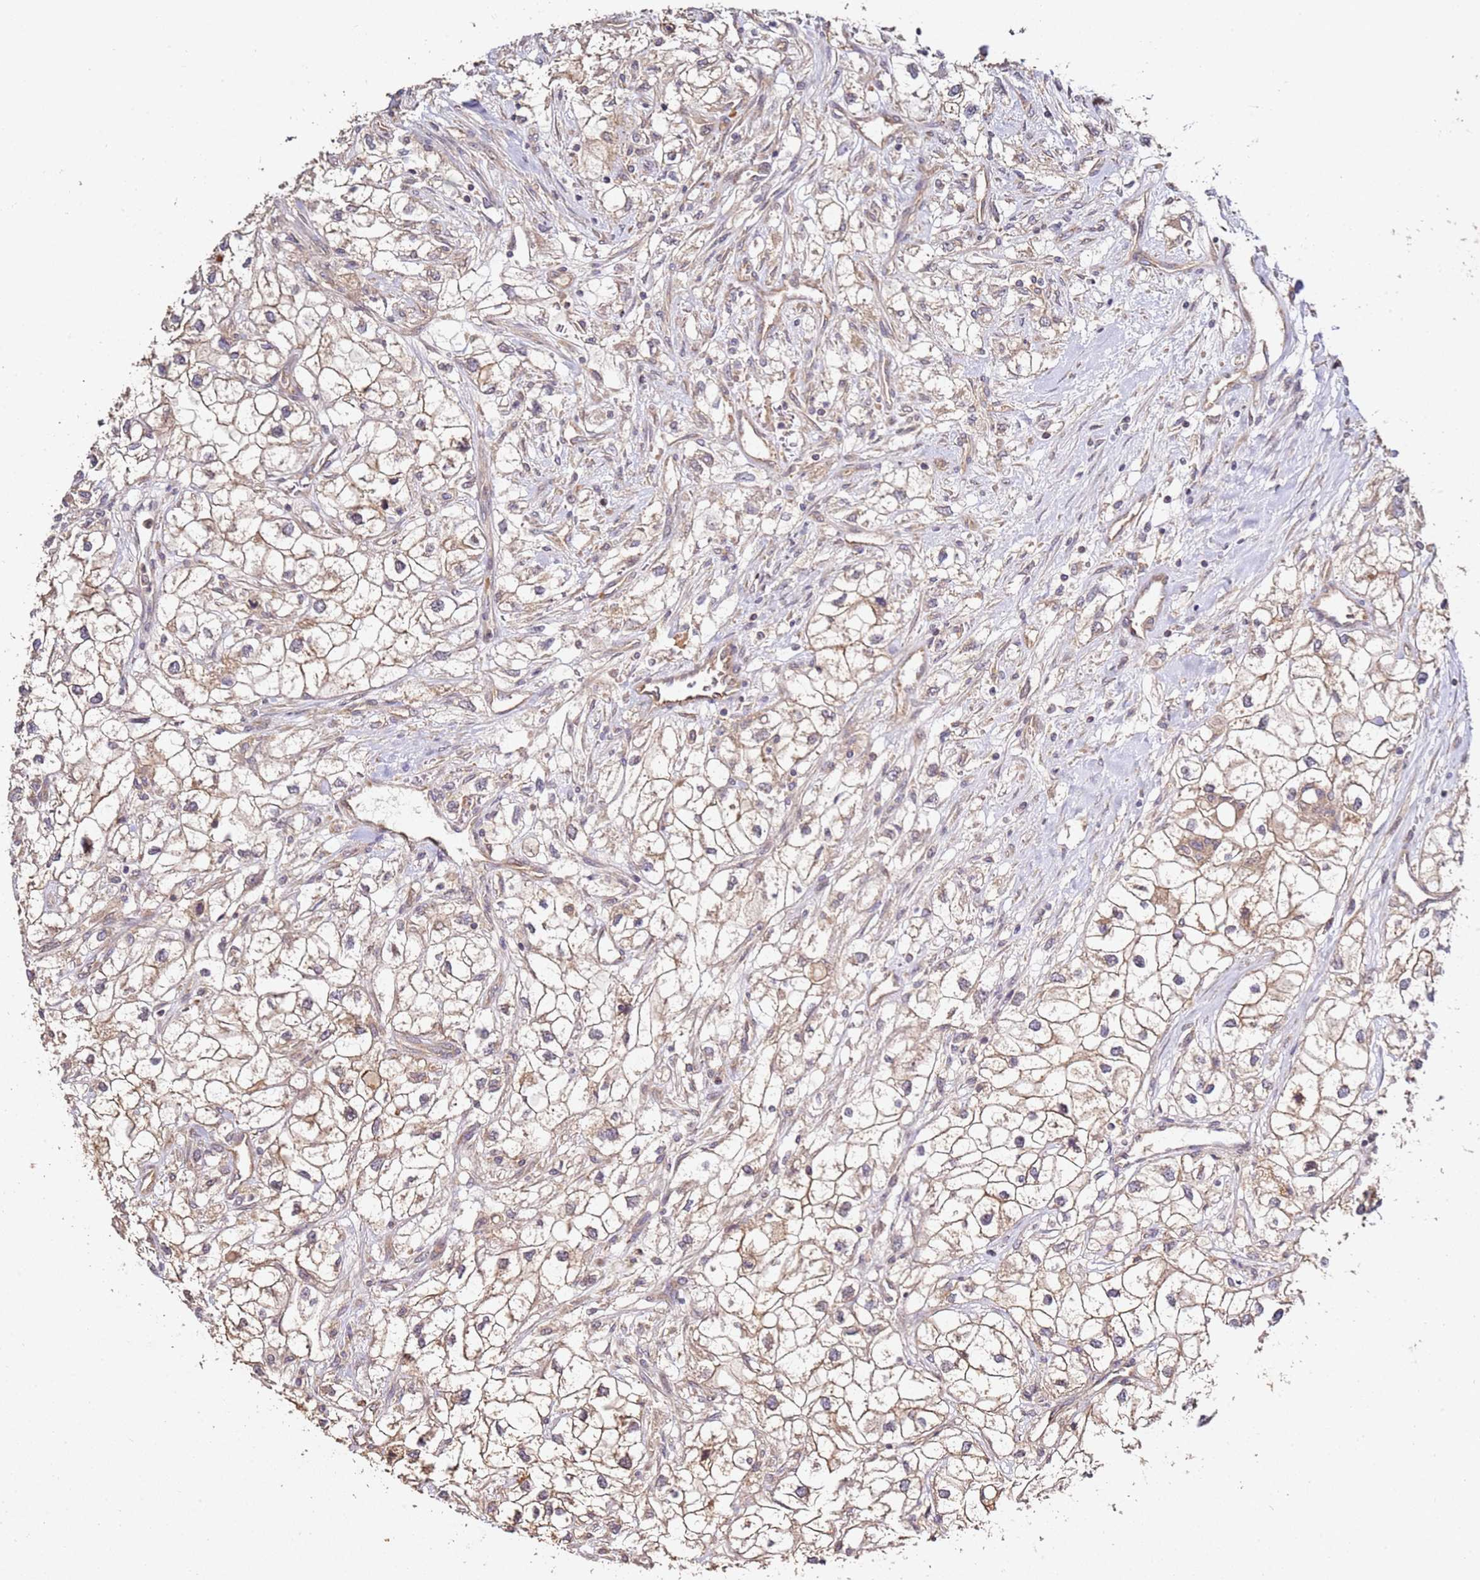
{"staining": {"intensity": "weak", "quantity": "25%-75%", "location": "cytoplasmic/membranous"}, "tissue": "renal cancer", "cell_type": "Tumor cells", "image_type": "cancer", "snomed": [{"axis": "morphology", "description": "Adenocarcinoma, NOS"}, {"axis": "topography", "description": "Kidney"}], "caption": "DAB (3,3'-diaminobenzidine) immunohistochemical staining of human adenocarcinoma (renal) displays weak cytoplasmic/membranous protein positivity in about 25%-75% of tumor cells. The staining is performed using DAB (3,3'-diaminobenzidine) brown chromogen to label protein expression. The nuclei are counter-stained blue using hematoxylin.", "gene": "OSBPL2", "patient": {"sex": "male", "age": 59}}